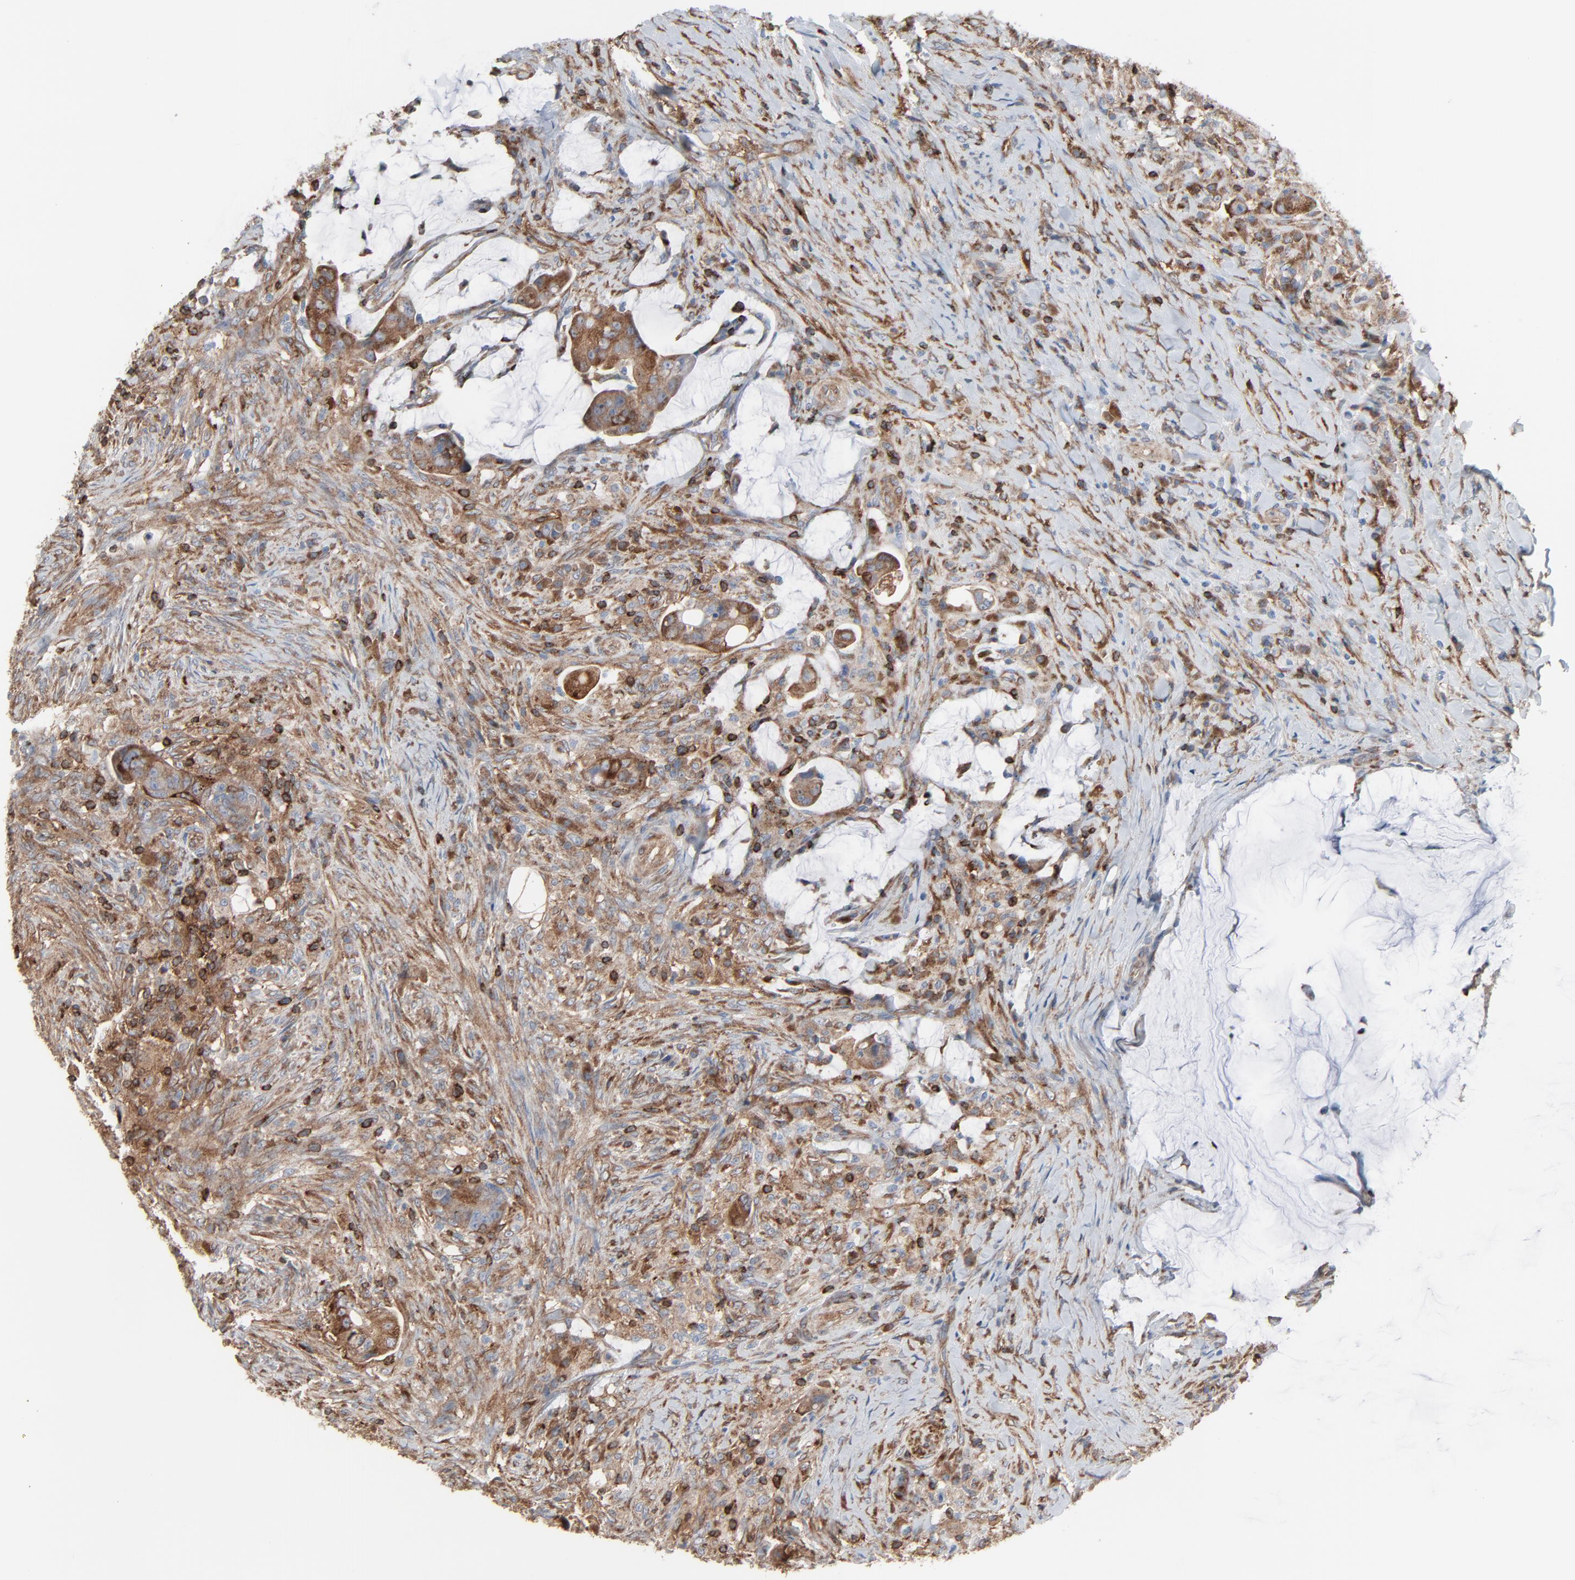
{"staining": {"intensity": "moderate", "quantity": ">75%", "location": "cytoplasmic/membranous"}, "tissue": "colorectal cancer", "cell_type": "Tumor cells", "image_type": "cancer", "snomed": [{"axis": "morphology", "description": "Adenocarcinoma, NOS"}, {"axis": "topography", "description": "Rectum"}], "caption": "A medium amount of moderate cytoplasmic/membranous staining is present in about >75% of tumor cells in colorectal cancer tissue.", "gene": "OPTN", "patient": {"sex": "female", "age": 71}}